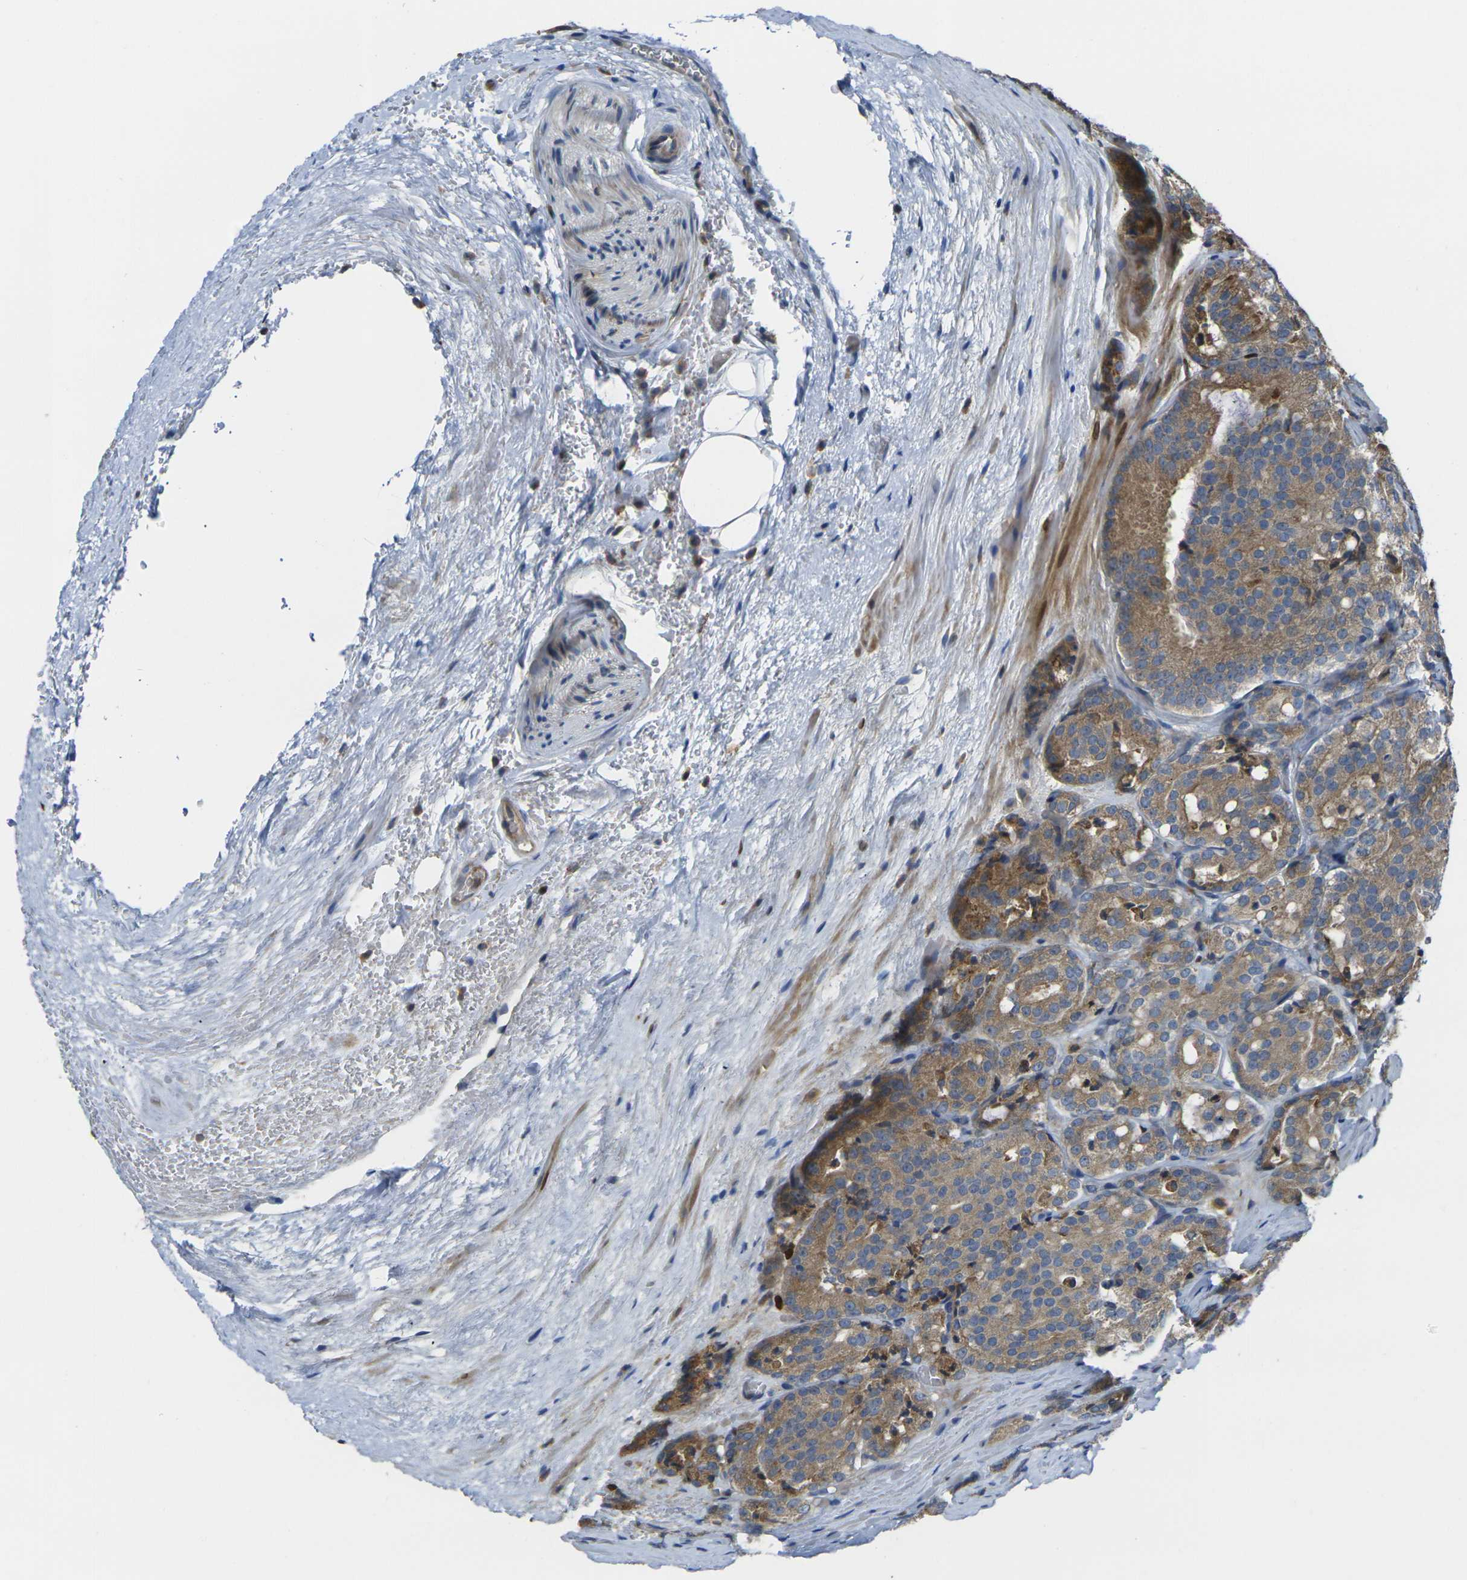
{"staining": {"intensity": "moderate", "quantity": ">75%", "location": "cytoplasmic/membranous"}, "tissue": "prostate cancer", "cell_type": "Tumor cells", "image_type": "cancer", "snomed": [{"axis": "morphology", "description": "Adenocarcinoma, High grade"}, {"axis": "topography", "description": "Prostate"}], "caption": "This image displays IHC staining of human prostate adenocarcinoma (high-grade), with medium moderate cytoplasmic/membranous positivity in approximately >75% of tumor cells.", "gene": "FZD1", "patient": {"sex": "male", "age": 64}}